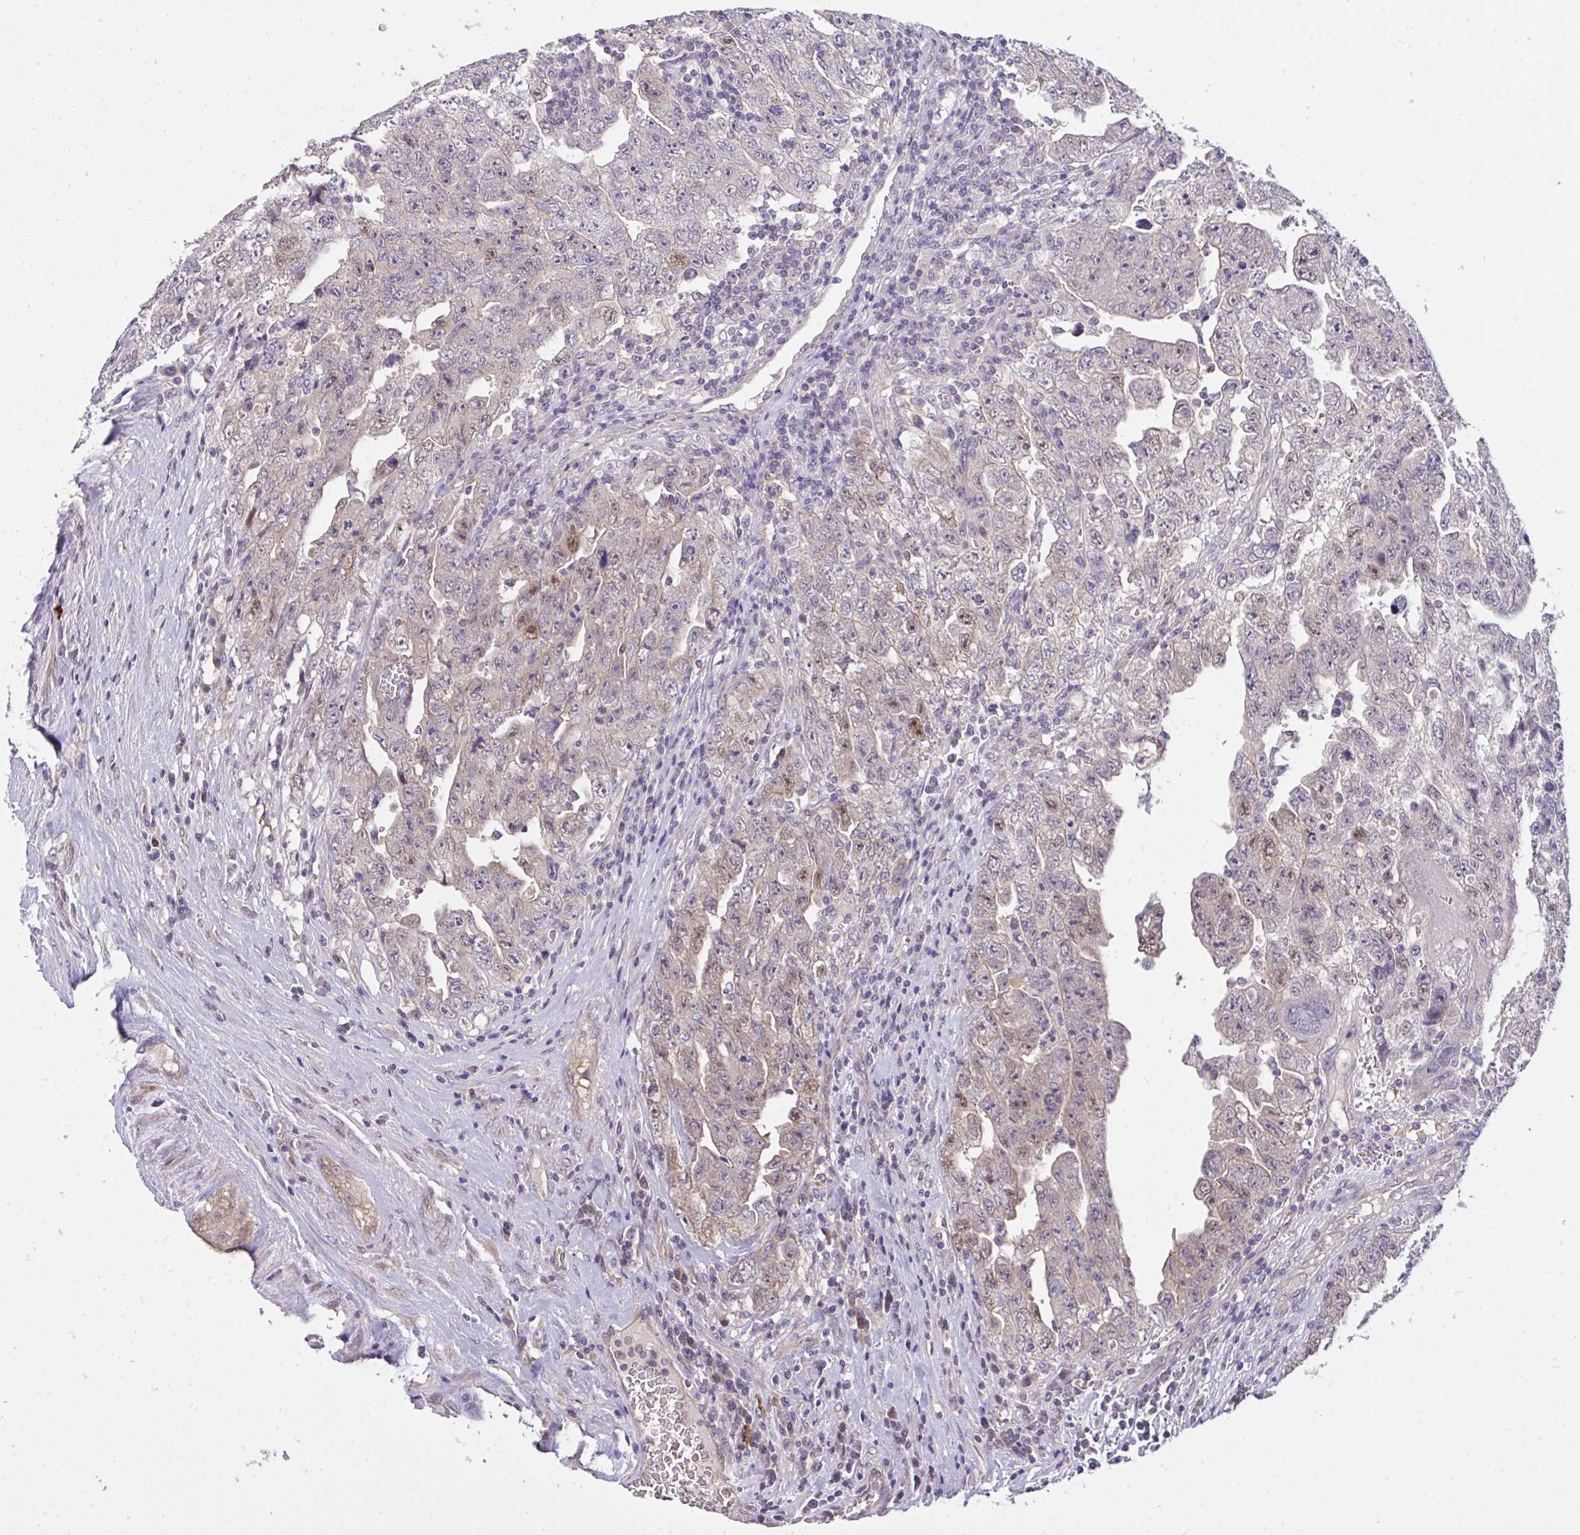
{"staining": {"intensity": "moderate", "quantity": "<25%", "location": "nuclear"}, "tissue": "testis cancer", "cell_type": "Tumor cells", "image_type": "cancer", "snomed": [{"axis": "morphology", "description": "Carcinoma, Embryonal, NOS"}, {"axis": "topography", "description": "Testis"}], "caption": "Human embryonal carcinoma (testis) stained with a protein marker shows moderate staining in tumor cells.", "gene": "C19orf54", "patient": {"sex": "male", "age": 28}}